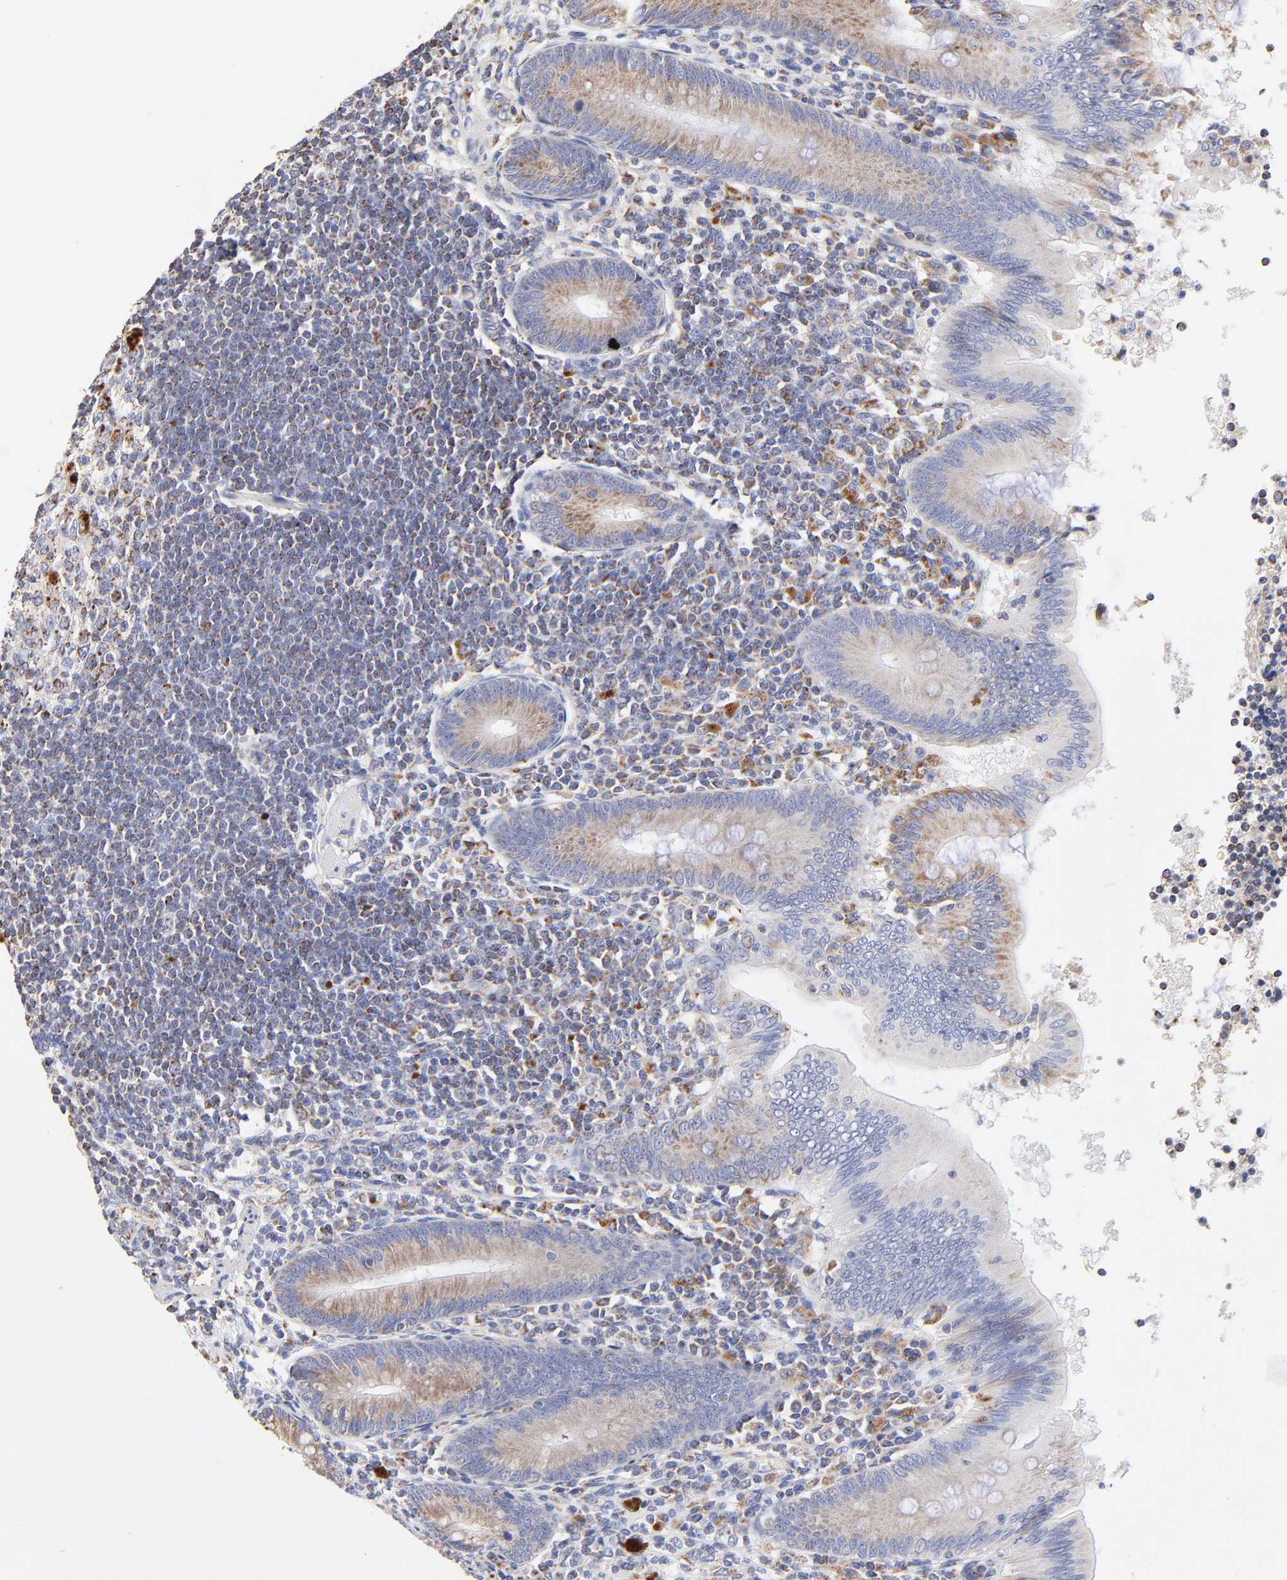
{"staining": {"intensity": "weak", "quantity": "25%-75%", "location": "cytoplasmic/membranous"}, "tissue": "appendix", "cell_type": "Glandular cells", "image_type": "normal", "snomed": [{"axis": "morphology", "description": "Normal tissue, NOS"}, {"axis": "morphology", "description": "Inflammation, NOS"}, {"axis": "topography", "description": "Appendix"}], "caption": "Appendix stained with immunohistochemistry (IHC) demonstrates weak cytoplasmic/membranous positivity in approximately 25%-75% of glandular cells. Using DAB (3,3'-diaminobenzidine) (brown) and hematoxylin (blue) stains, captured at high magnification using brightfield microscopy.", "gene": "SSBP1", "patient": {"sex": "male", "age": 46}}